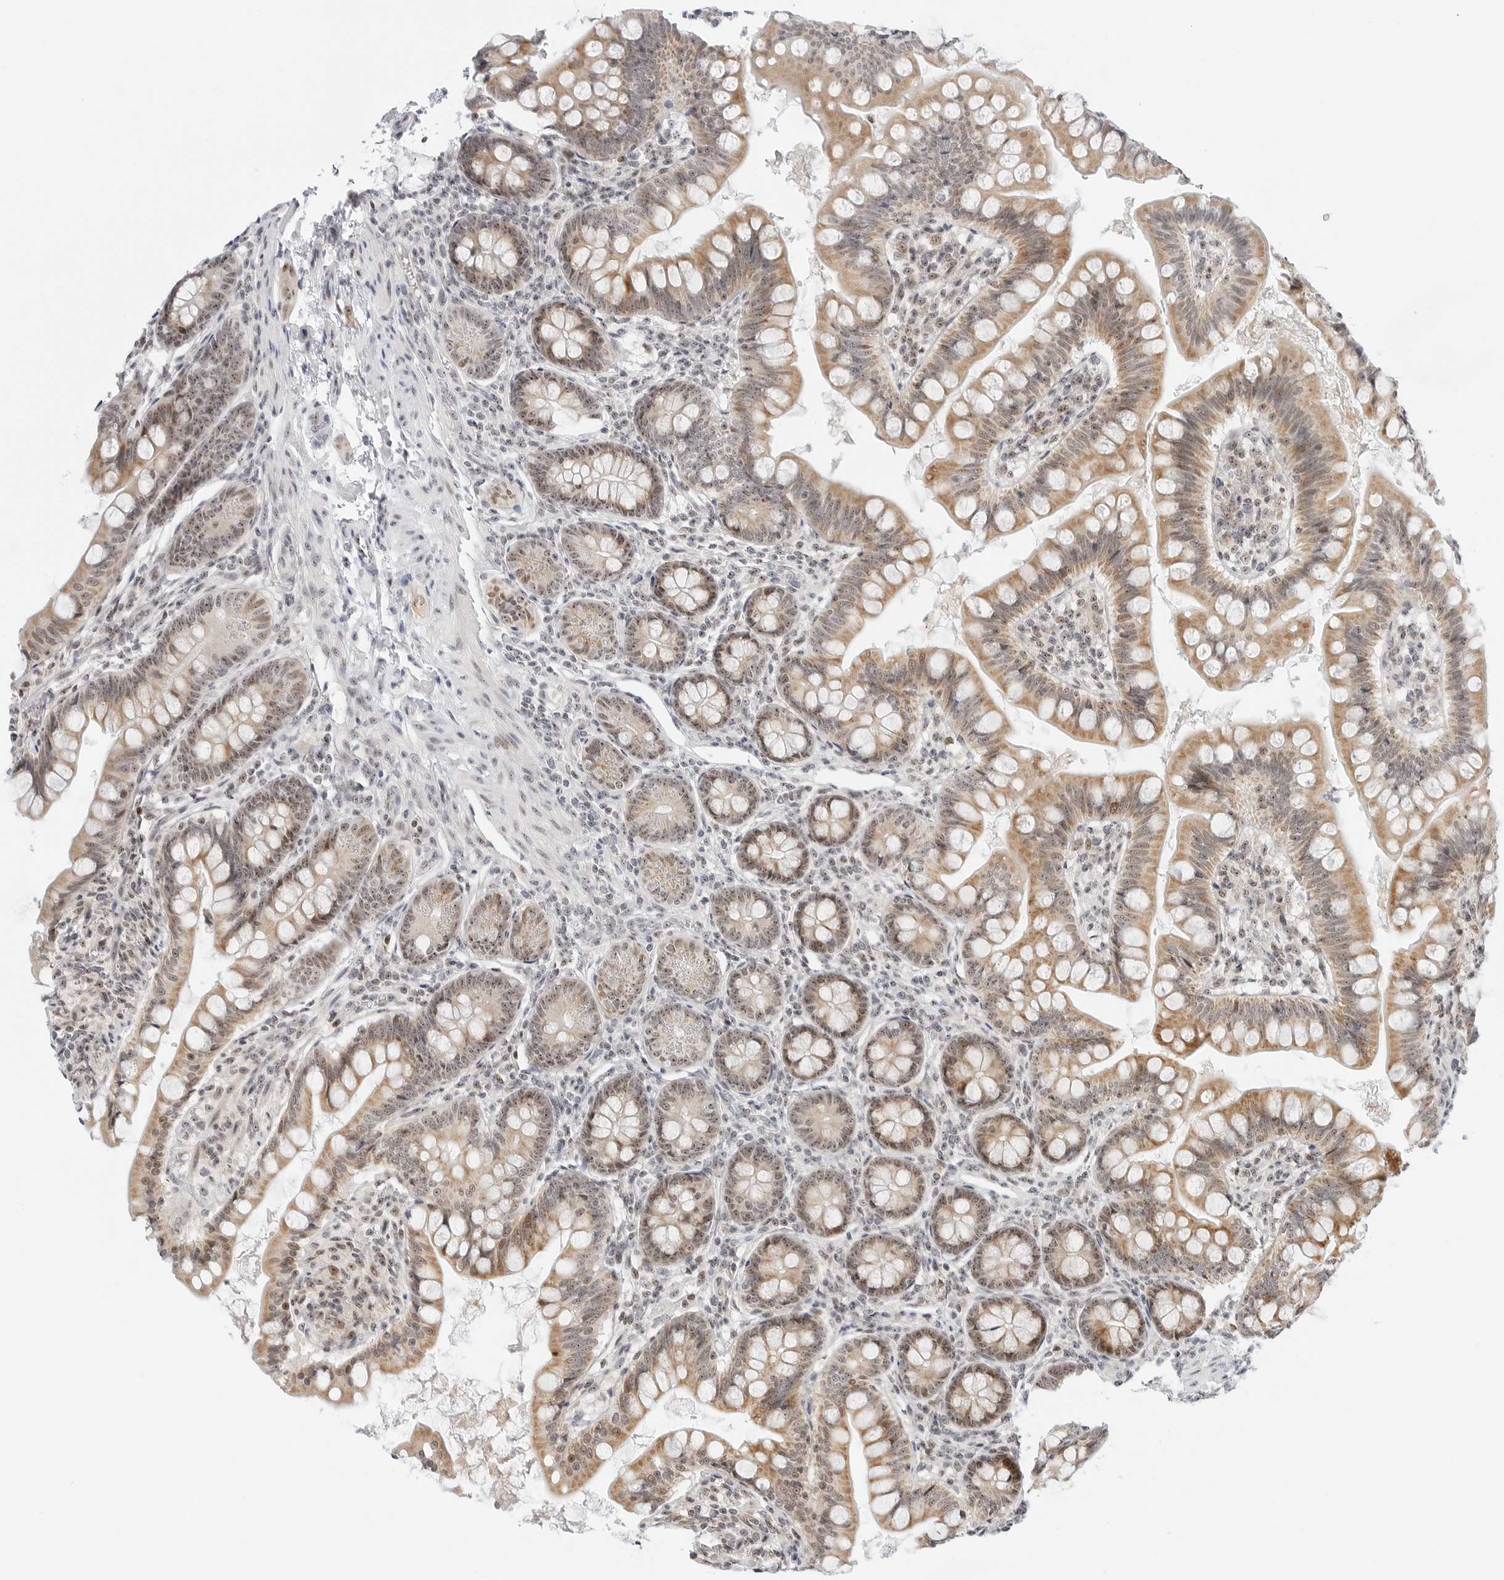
{"staining": {"intensity": "moderate", "quantity": "25%-75%", "location": "cytoplasmic/membranous,nuclear"}, "tissue": "small intestine", "cell_type": "Glandular cells", "image_type": "normal", "snomed": [{"axis": "morphology", "description": "Normal tissue, NOS"}, {"axis": "topography", "description": "Small intestine"}], "caption": "Immunohistochemistry staining of benign small intestine, which exhibits medium levels of moderate cytoplasmic/membranous,nuclear staining in about 25%-75% of glandular cells indicating moderate cytoplasmic/membranous,nuclear protein staining. The staining was performed using DAB (brown) for protein detection and nuclei were counterstained in hematoxylin (blue).", "gene": "RIMKLA", "patient": {"sex": "male", "age": 7}}